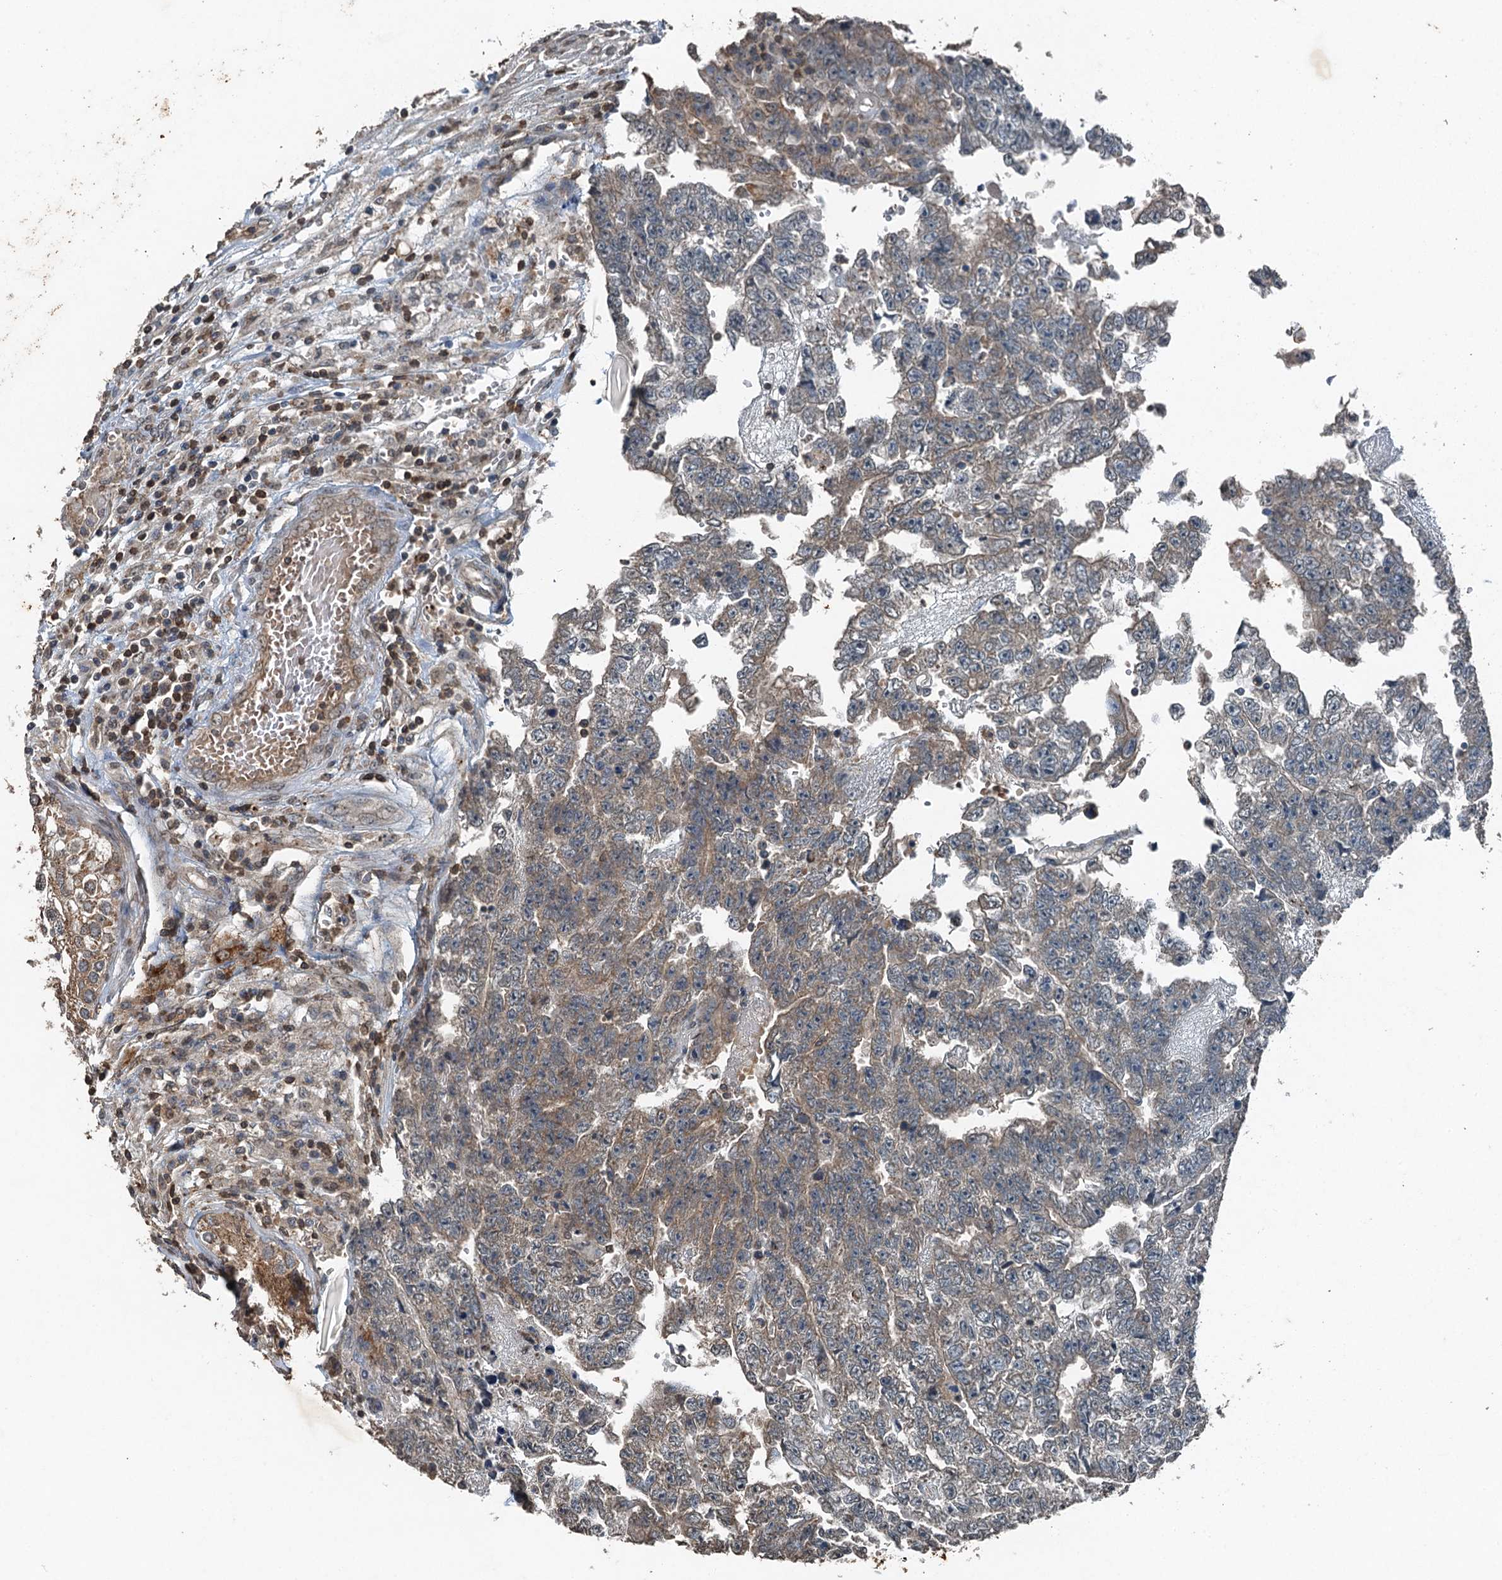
{"staining": {"intensity": "weak", "quantity": "25%-75%", "location": "cytoplasmic/membranous"}, "tissue": "testis cancer", "cell_type": "Tumor cells", "image_type": "cancer", "snomed": [{"axis": "morphology", "description": "Carcinoma, Embryonal, NOS"}, {"axis": "topography", "description": "Testis"}], "caption": "Weak cytoplasmic/membranous positivity is identified in about 25%-75% of tumor cells in embryonal carcinoma (testis).", "gene": "TCTN1", "patient": {"sex": "male", "age": 25}}